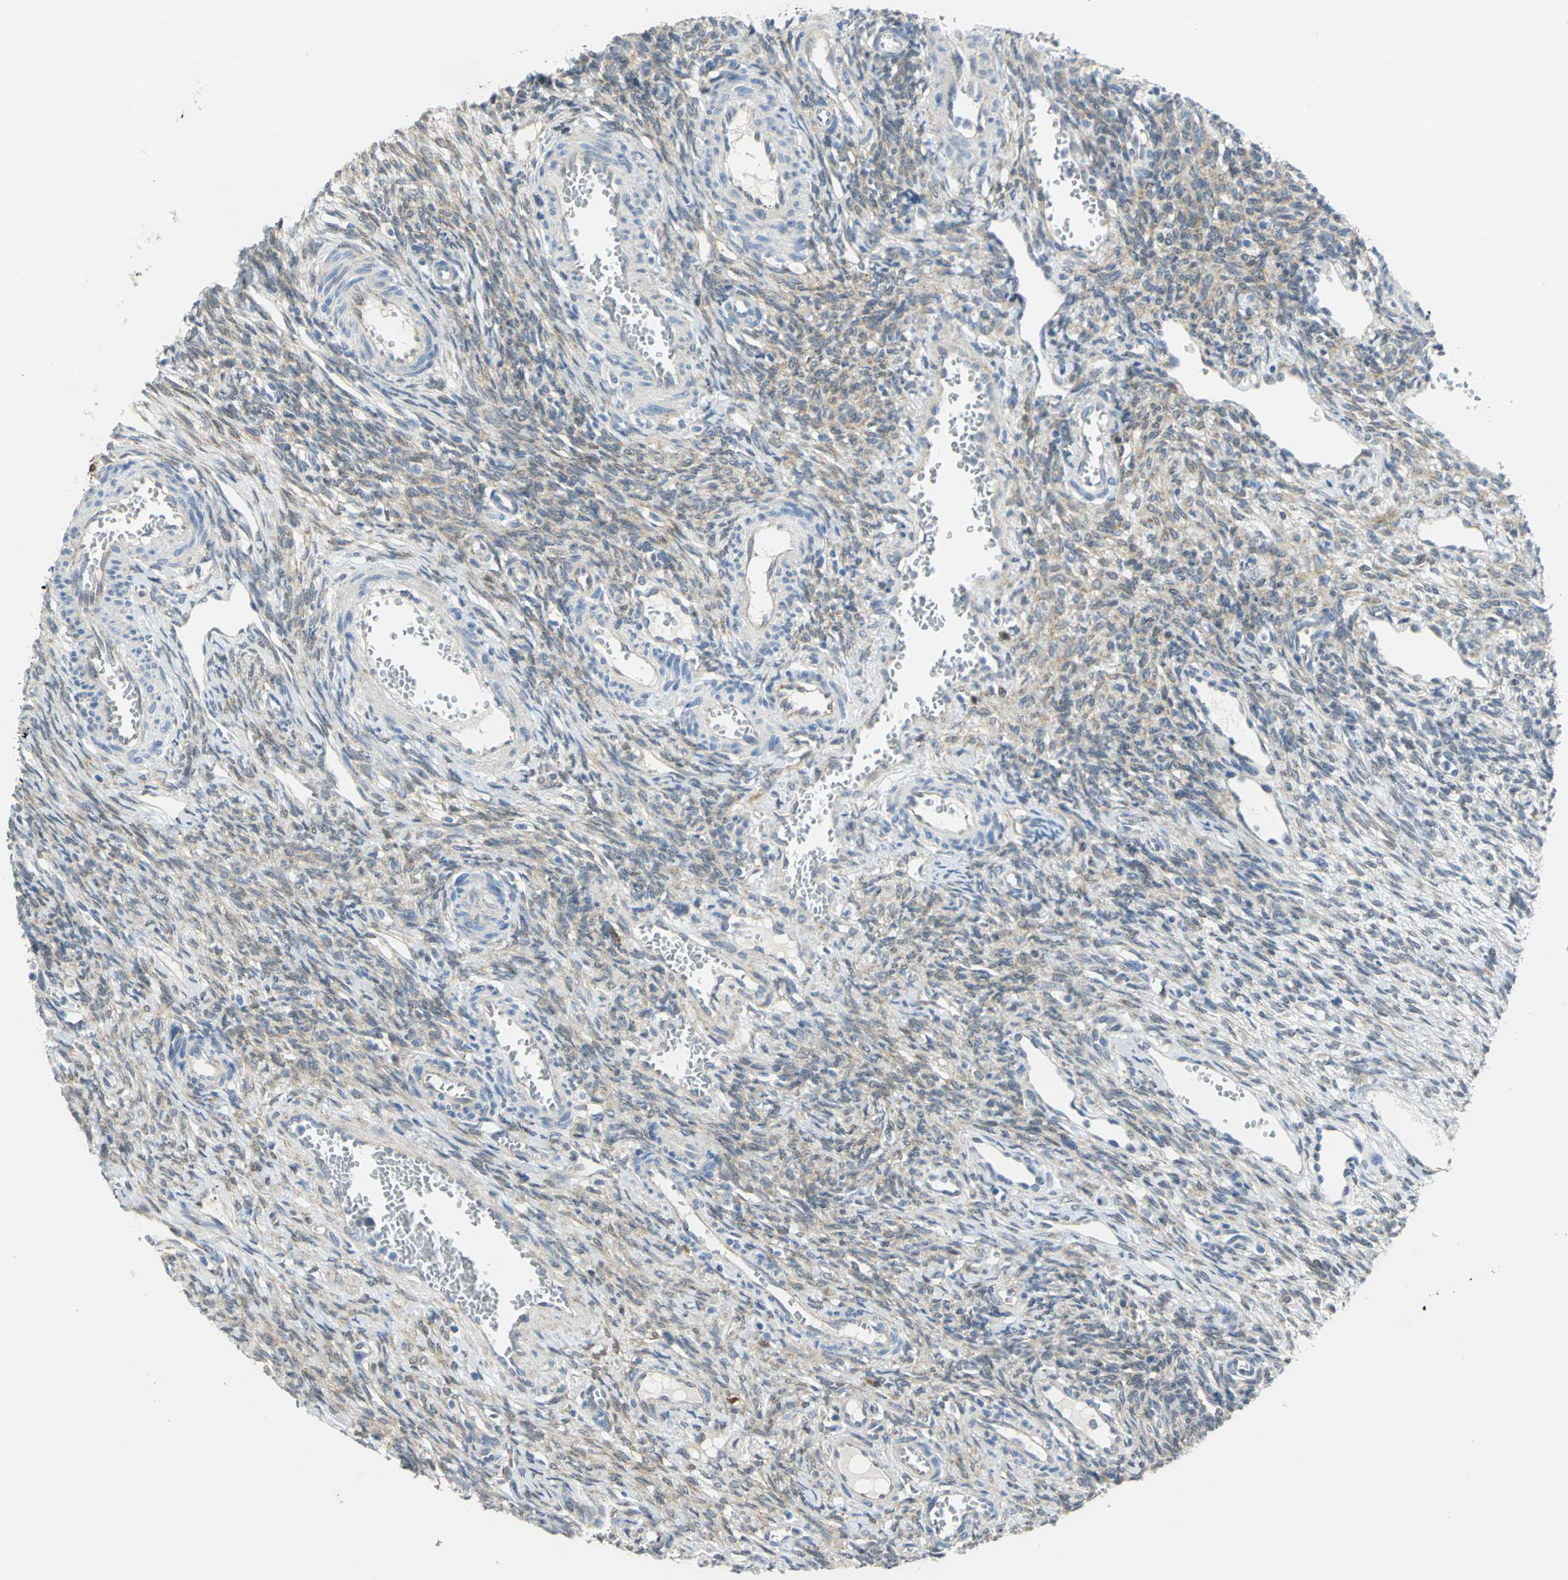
{"staining": {"intensity": "weak", "quantity": "25%-75%", "location": "cytoplasmic/membranous"}, "tissue": "ovary", "cell_type": "Ovarian stroma cells", "image_type": "normal", "snomed": [{"axis": "morphology", "description": "Normal tissue, NOS"}, {"axis": "topography", "description": "Ovary"}], "caption": "Immunohistochemical staining of benign human ovary exhibits low levels of weak cytoplasmic/membranous positivity in approximately 25%-75% of ovarian stroma cells. (DAB (3,3'-diaminobenzidine) IHC, brown staining for protein, blue staining for nuclei).", "gene": "PGM3", "patient": {"sex": "female", "age": 33}}